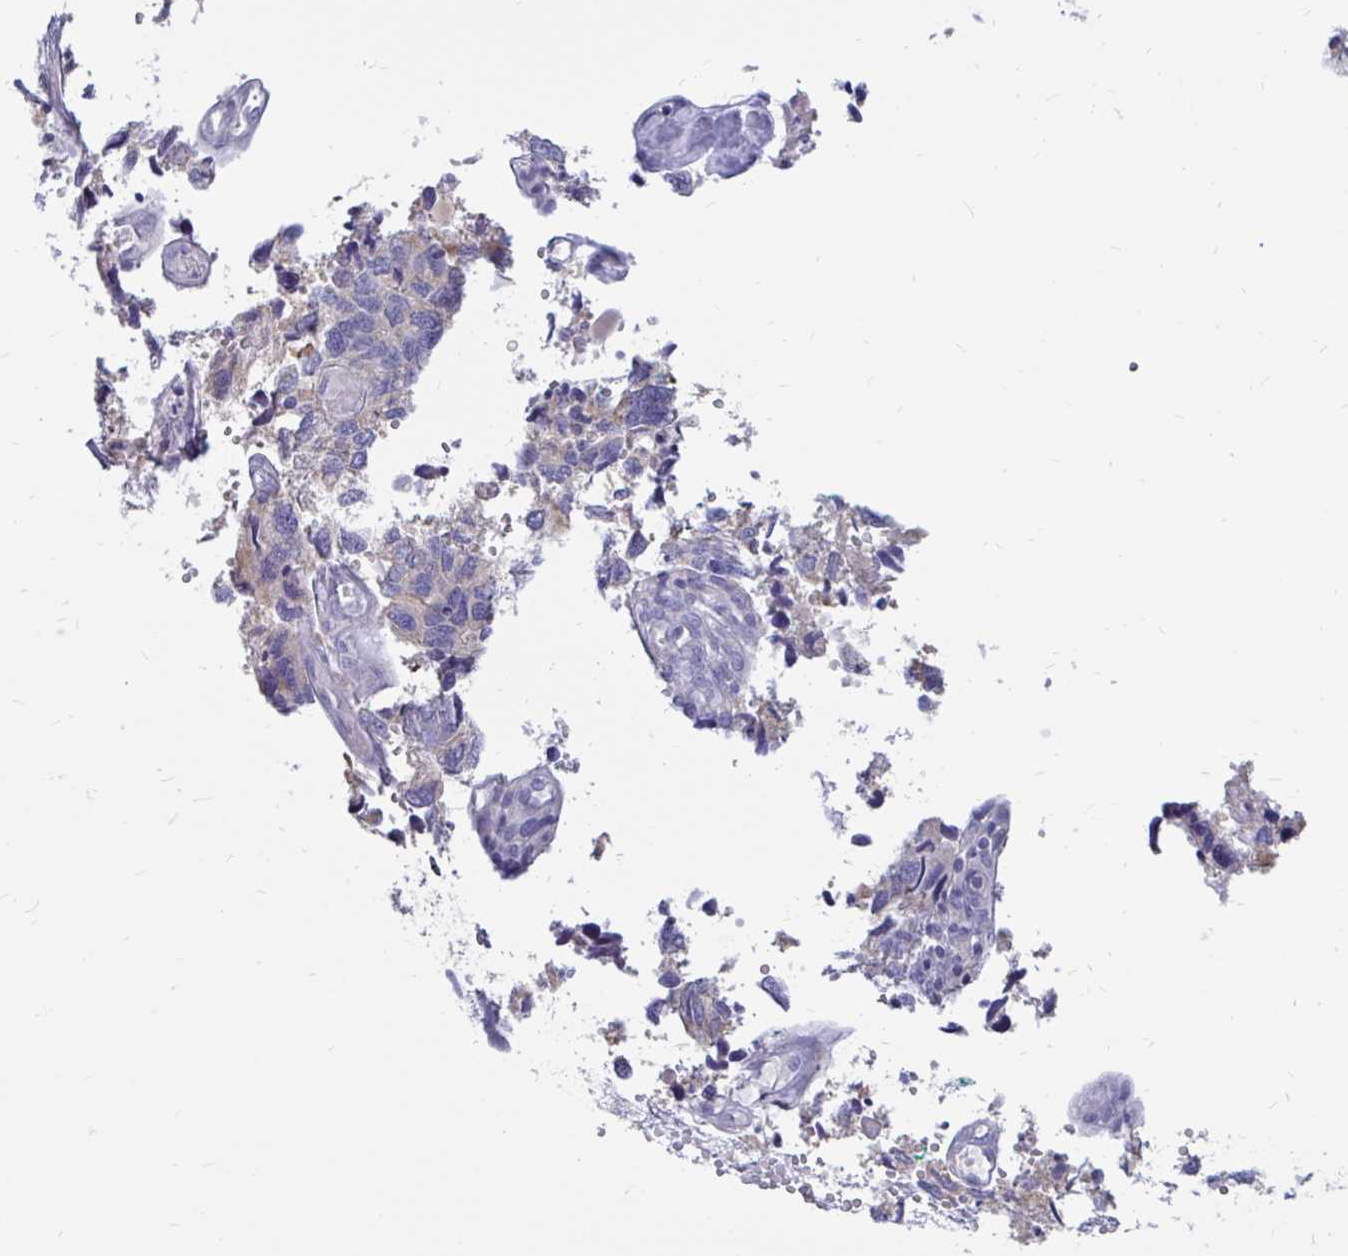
{"staining": {"intensity": "negative", "quantity": "none", "location": "none"}, "tissue": "endometrial cancer", "cell_type": "Tumor cells", "image_type": "cancer", "snomed": [{"axis": "morphology", "description": "Carcinoma, NOS"}, {"axis": "topography", "description": "Uterus"}], "caption": "An immunohistochemistry (IHC) image of endometrial cancer is shown. There is no staining in tumor cells of endometrial cancer.", "gene": "IGSF5", "patient": {"sex": "female", "age": 76}}